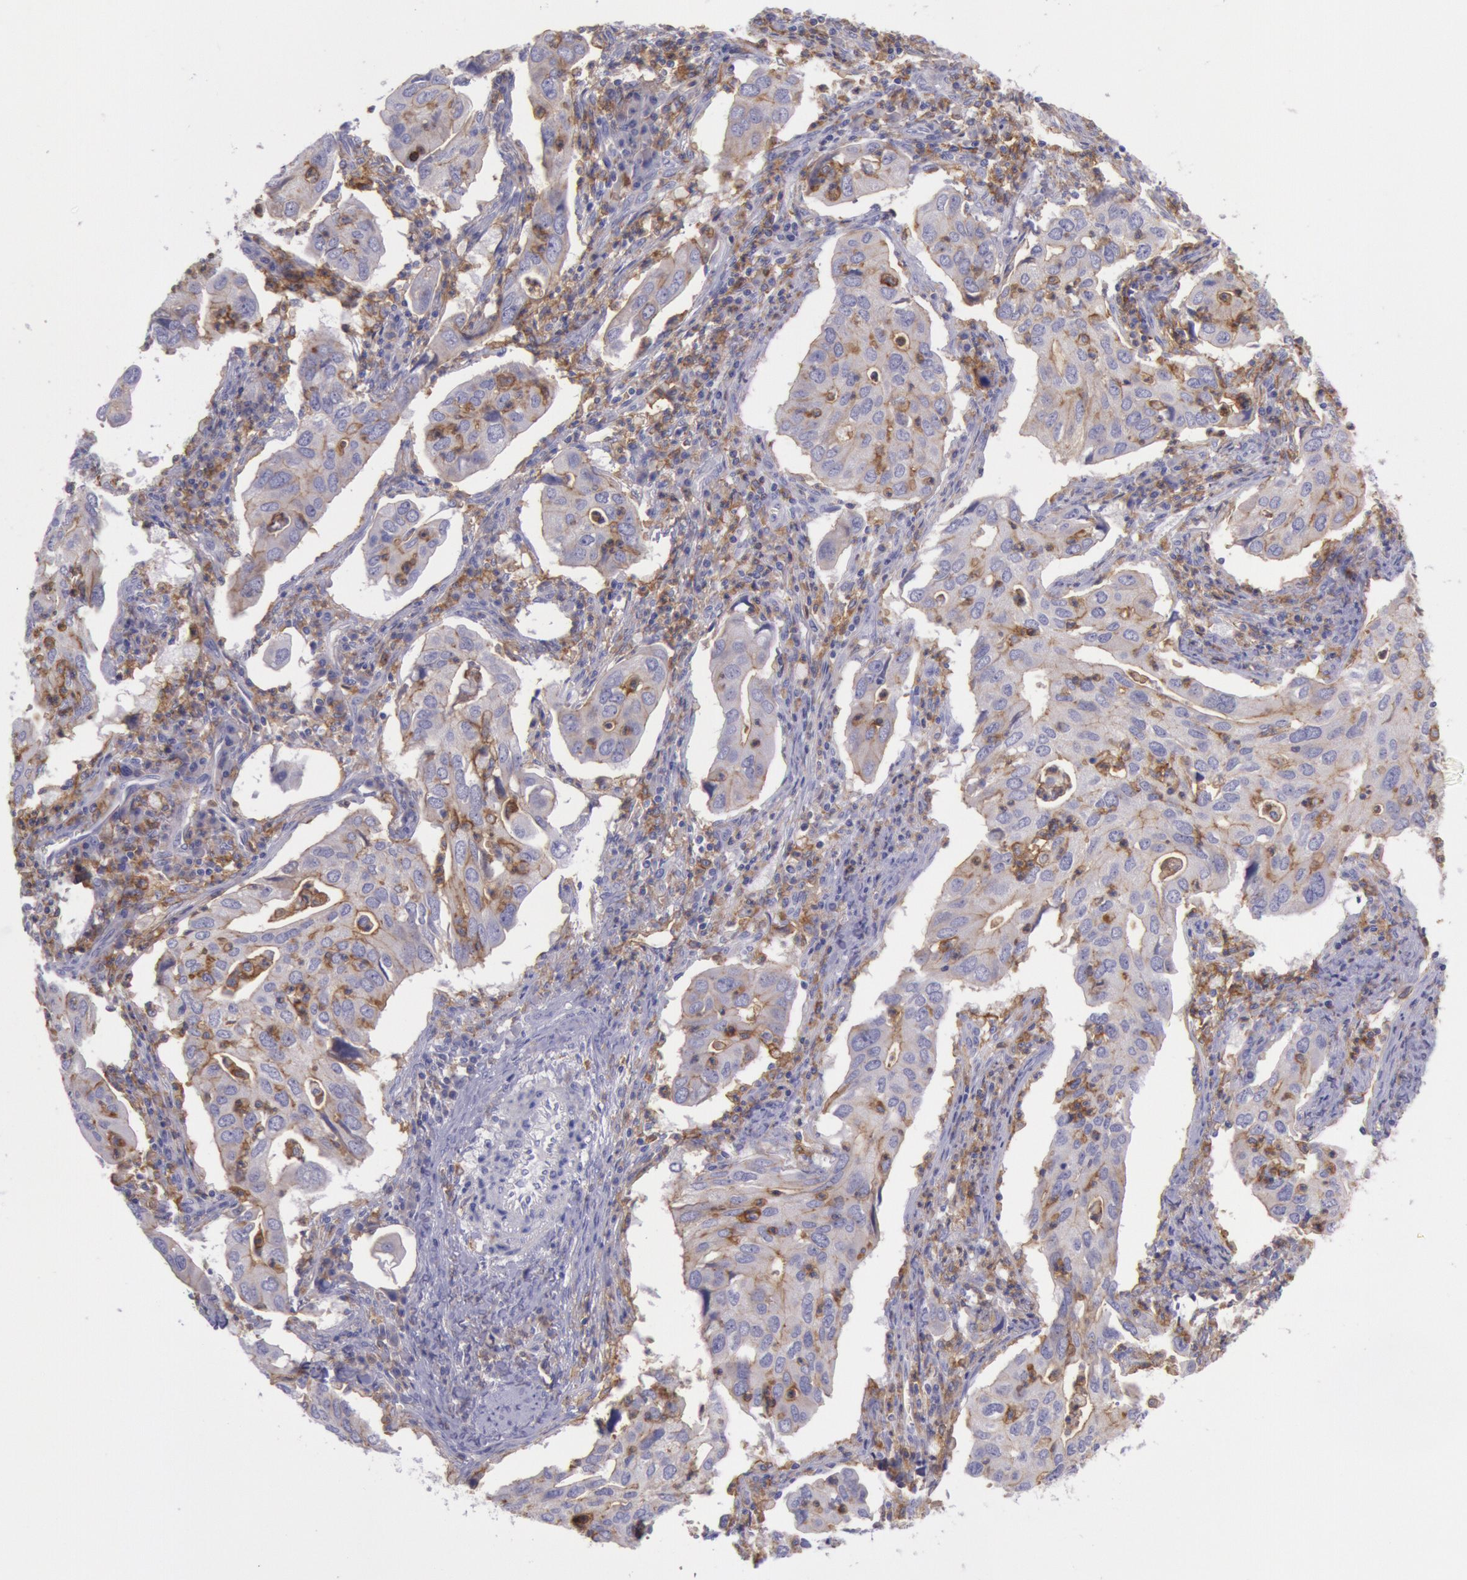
{"staining": {"intensity": "weak", "quantity": "<25%", "location": "cytoplasmic/membranous"}, "tissue": "lung cancer", "cell_type": "Tumor cells", "image_type": "cancer", "snomed": [{"axis": "morphology", "description": "Adenocarcinoma, NOS"}, {"axis": "topography", "description": "Lung"}], "caption": "Immunohistochemistry photomicrograph of human lung cancer (adenocarcinoma) stained for a protein (brown), which reveals no staining in tumor cells.", "gene": "LYN", "patient": {"sex": "male", "age": 48}}